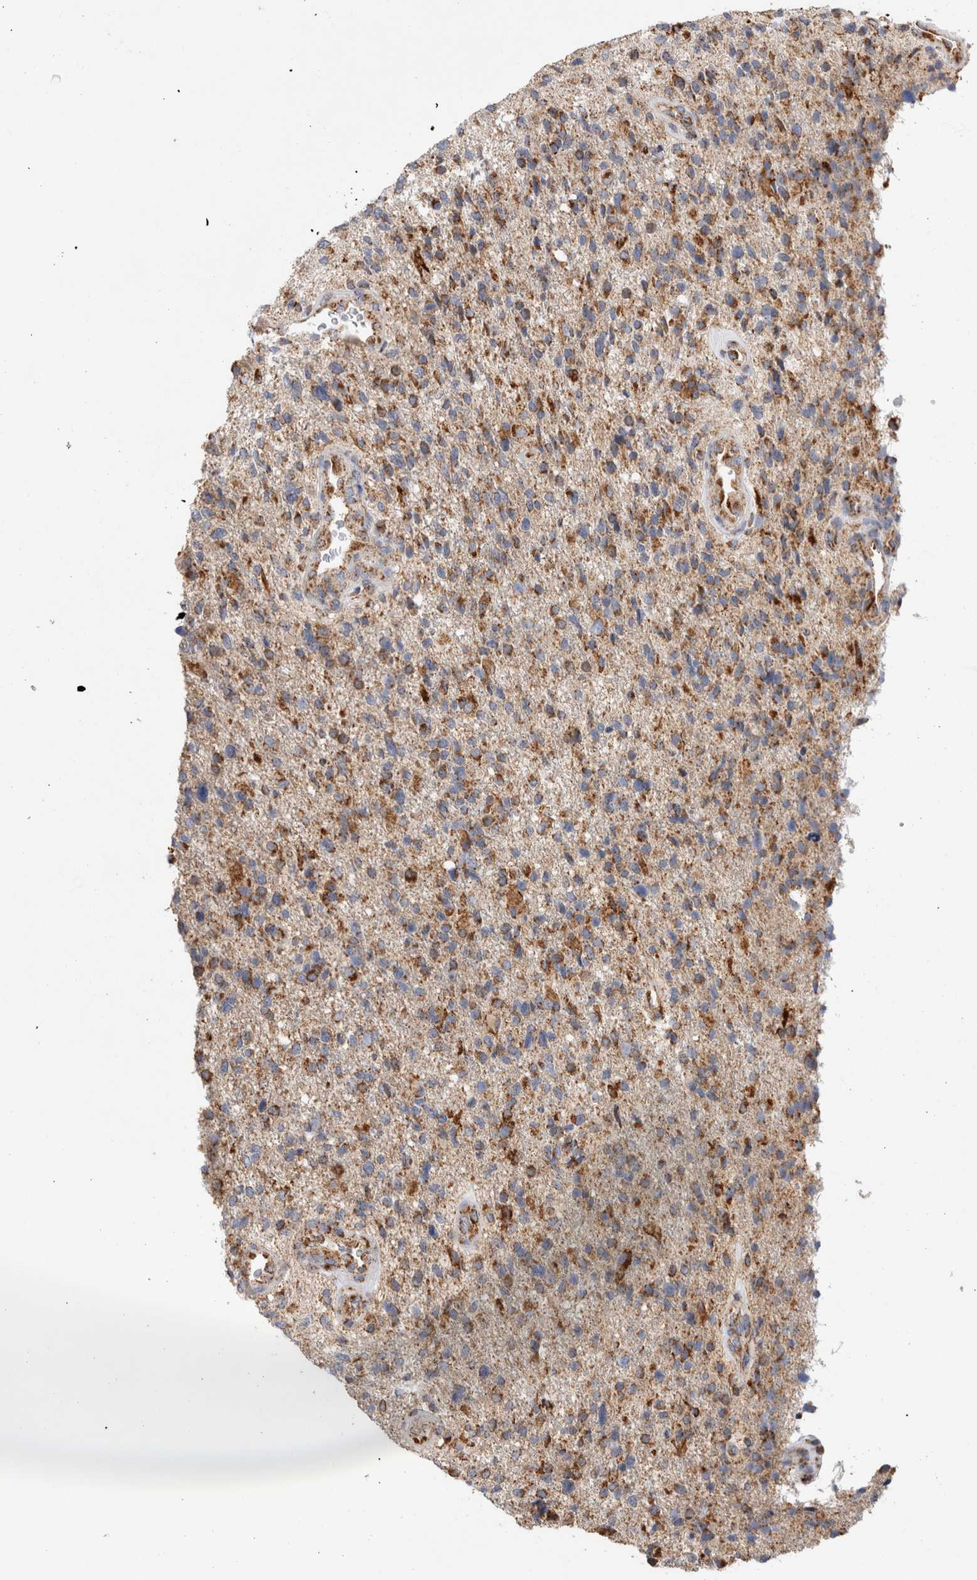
{"staining": {"intensity": "moderate", "quantity": ">75%", "location": "cytoplasmic/membranous"}, "tissue": "glioma", "cell_type": "Tumor cells", "image_type": "cancer", "snomed": [{"axis": "morphology", "description": "Glioma, malignant, High grade"}, {"axis": "topography", "description": "Brain"}], "caption": "Glioma tissue shows moderate cytoplasmic/membranous staining in about >75% of tumor cells", "gene": "IARS2", "patient": {"sex": "male", "age": 72}}